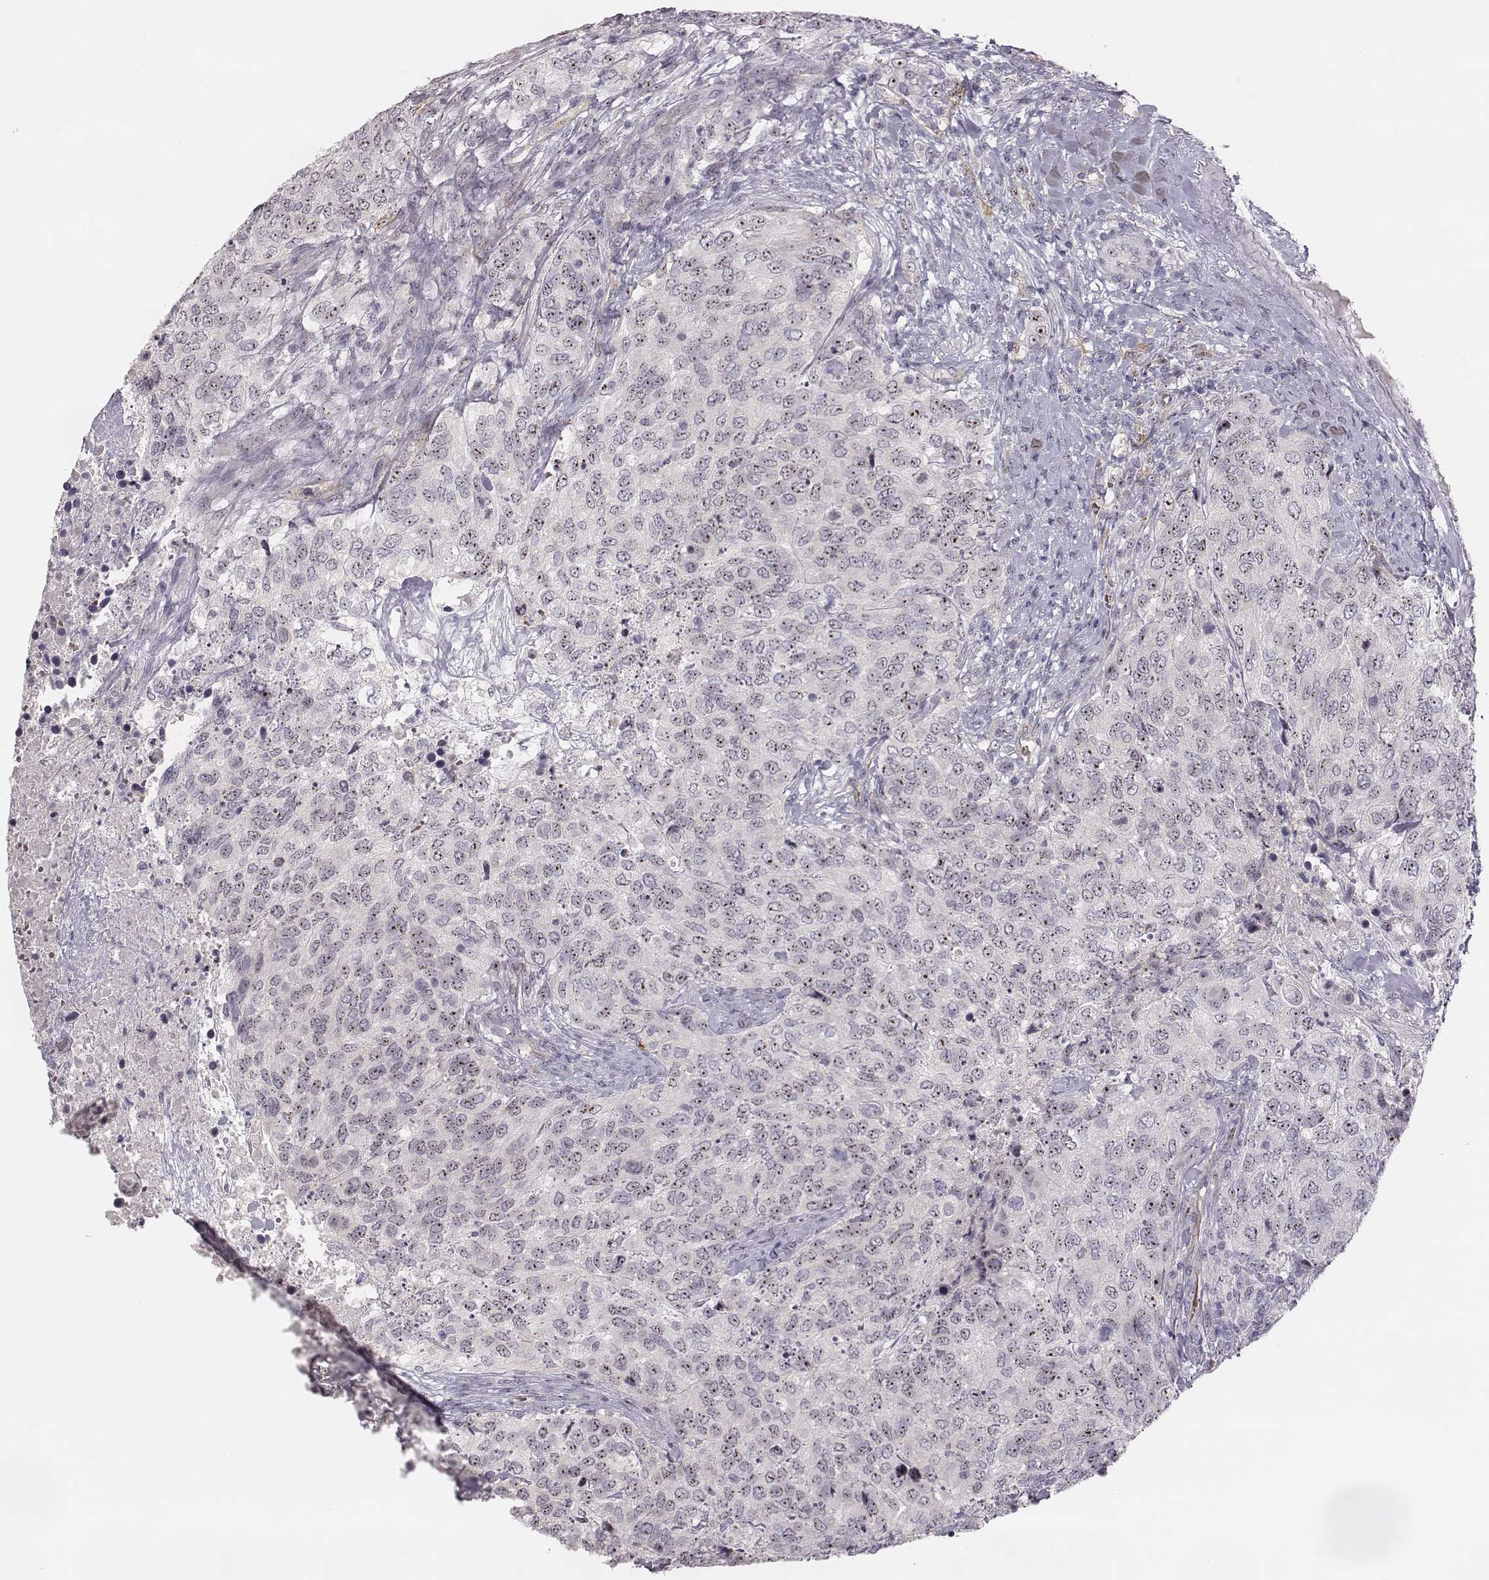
{"staining": {"intensity": "strong", "quantity": "25%-75%", "location": "nuclear"}, "tissue": "urothelial cancer", "cell_type": "Tumor cells", "image_type": "cancer", "snomed": [{"axis": "morphology", "description": "Urothelial carcinoma, High grade"}, {"axis": "topography", "description": "Urinary bladder"}], "caption": "DAB immunohistochemical staining of human urothelial cancer reveals strong nuclear protein positivity in about 25%-75% of tumor cells.", "gene": "NIFK", "patient": {"sex": "female", "age": 78}}